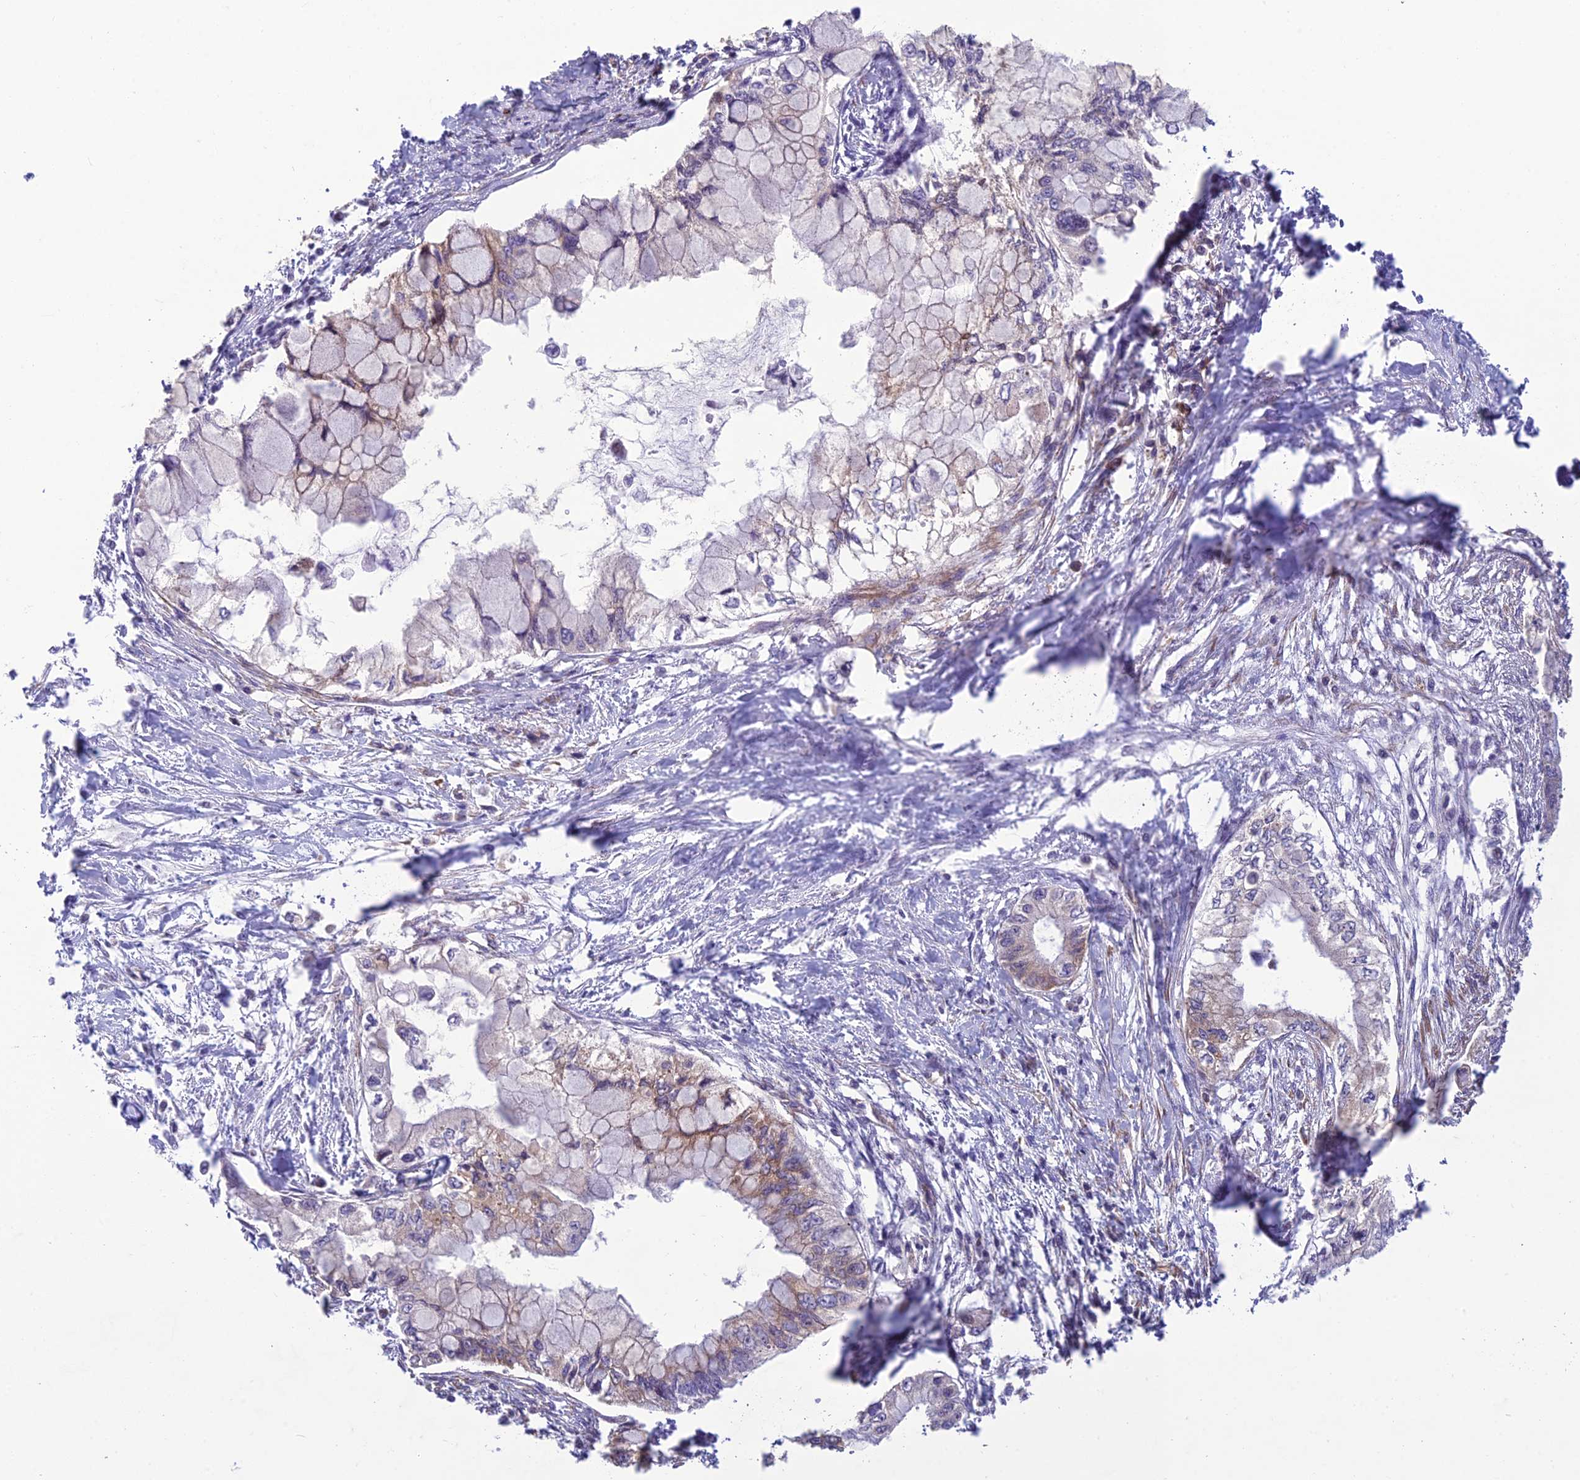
{"staining": {"intensity": "weak", "quantity": "25%-75%", "location": "cytoplasmic/membranous"}, "tissue": "pancreatic cancer", "cell_type": "Tumor cells", "image_type": "cancer", "snomed": [{"axis": "morphology", "description": "Adenocarcinoma, NOS"}, {"axis": "topography", "description": "Pancreas"}], "caption": "Immunohistochemistry (IHC) staining of adenocarcinoma (pancreatic), which shows low levels of weak cytoplasmic/membranous staining in about 25%-75% of tumor cells indicating weak cytoplasmic/membranous protein positivity. The staining was performed using DAB (brown) for protein detection and nuclei were counterstained in hematoxylin (blue).", "gene": "RPL17-C18orf32", "patient": {"sex": "male", "age": 48}}